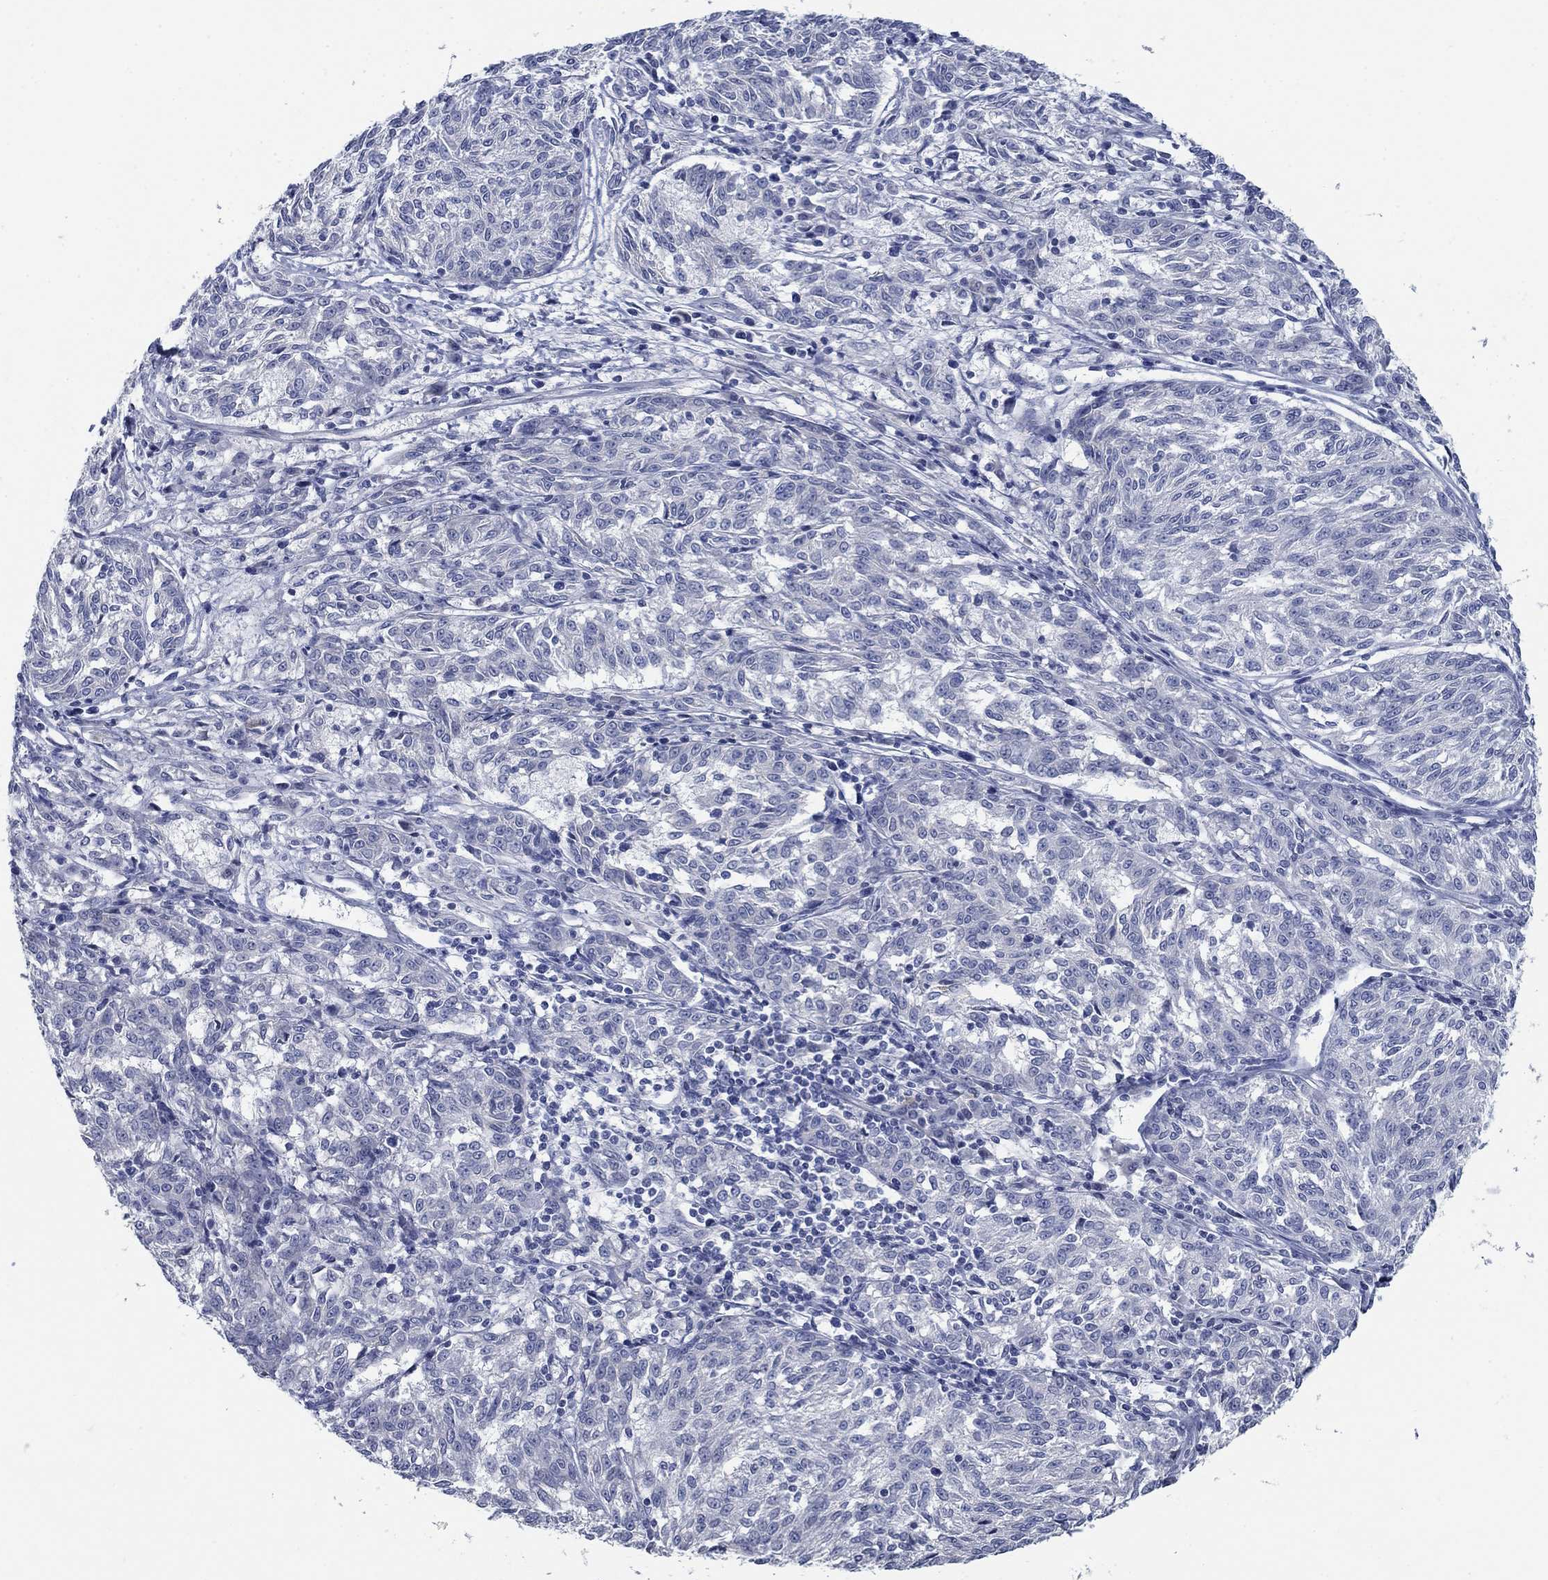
{"staining": {"intensity": "negative", "quantity": "none", "location": "none"}, "tissue": "melanoma", "cell_type": "Tumor cells", "image_type": "cancer", "snomed": [{"axis": "morphology", "description": "Malignant melanoma, NOS"}, {"axis": "topography", "description": "Skin"}], "caption": "Tumor cells show no significant protein expression in malignant melanoma.", "gene": "DNER", "patient": {"sex": "female", "age": 72}}